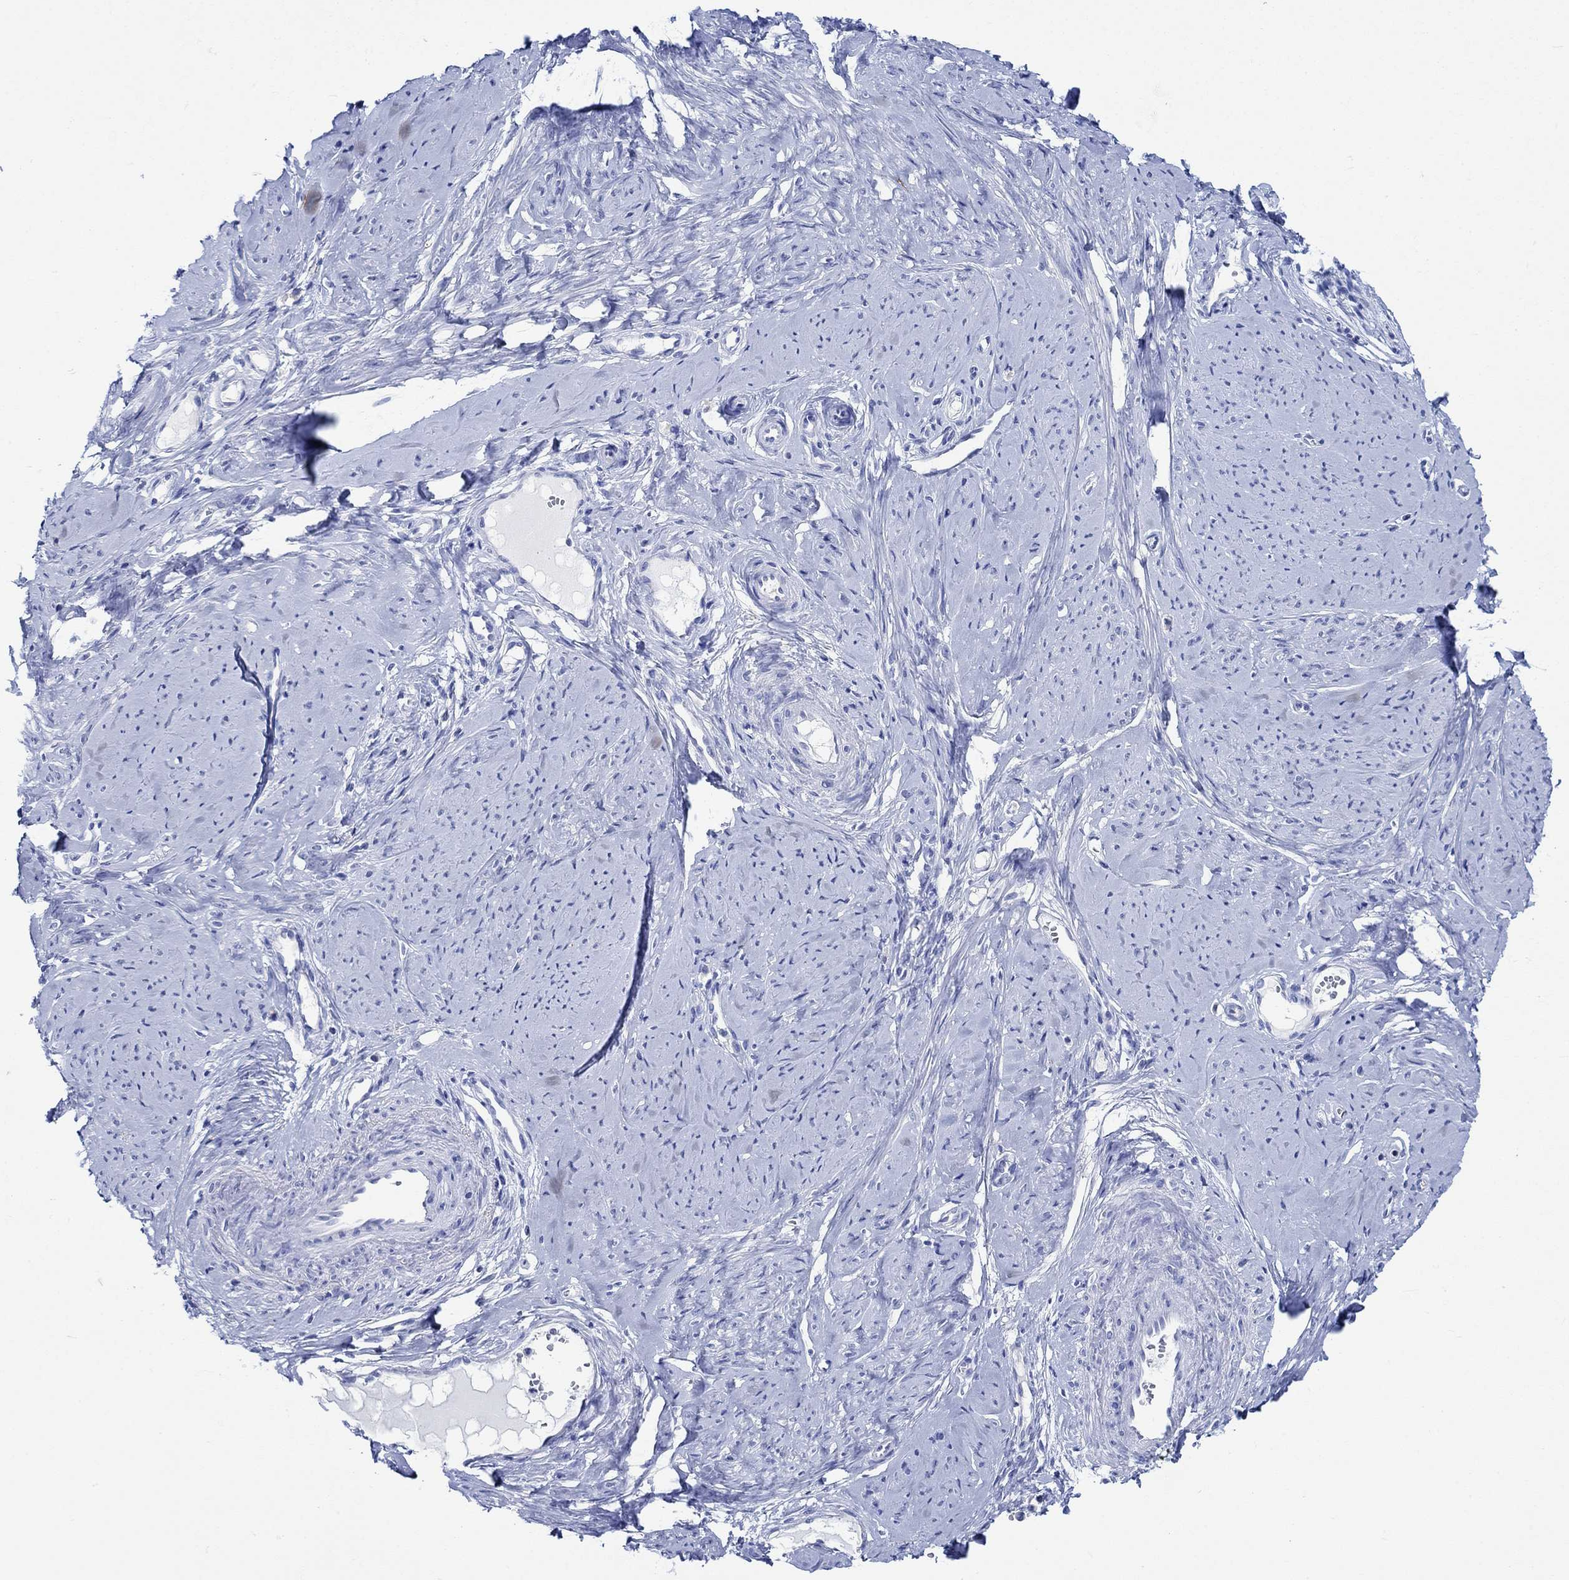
{"staining": {"intensity": "negative", "quantity": "none", "location": "none"}, "tissue": "smooth muscle", "cell_type": "Smooth muscle cells", "image_type": "normal", "snomed": [{"axis": "morphology", "description": "Normal tissue, NOS"}, {"axis": "topography", "description": "Smooth muscle"}], "caption": "Immunohistochemical staining of unremarkable smooth muscle shows no significant expression in smooth muscle cells.", "gene": "PTPRN2", "patient": {"sex": "female", "age": 48}}